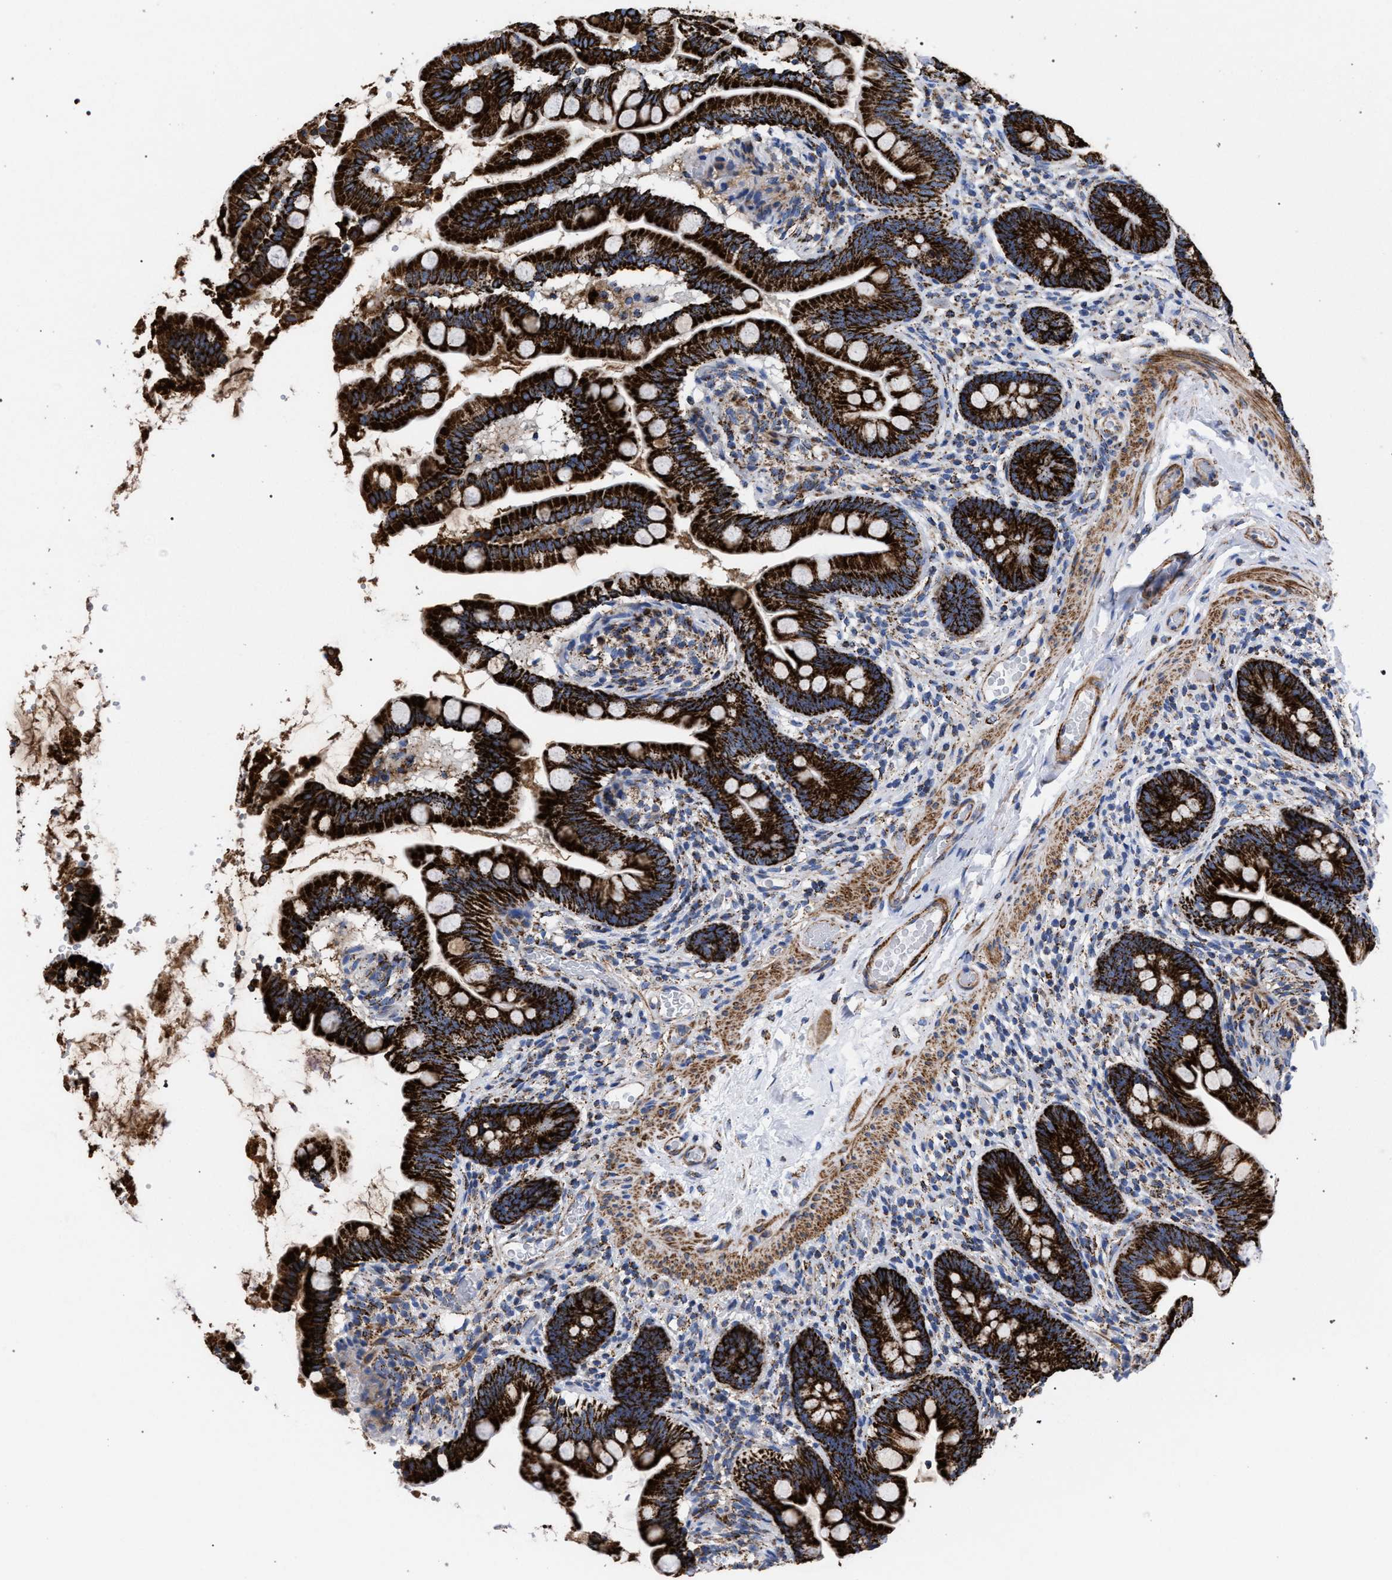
{"staining": {"intensity": "strong", "quantity": ">75%", "location": "cytoplasmic/membranous"}, "tissue": "small intestine", "cell_type": "Glandular cells", "image_type": "normal", "snomed": [{"axis": "morphology", "description": "Normal tissue, NOS"}, {"axis": "topography", "description": "Small intestine"}], "caption": "This is an image of immunohistochemistry (IHC) staining of normal small intestine, which shows strong expression in the cytoplasmic/membranous of glandular cells.", "gene": "ACADS", "patient": {"sex": "female", "age": 56}}